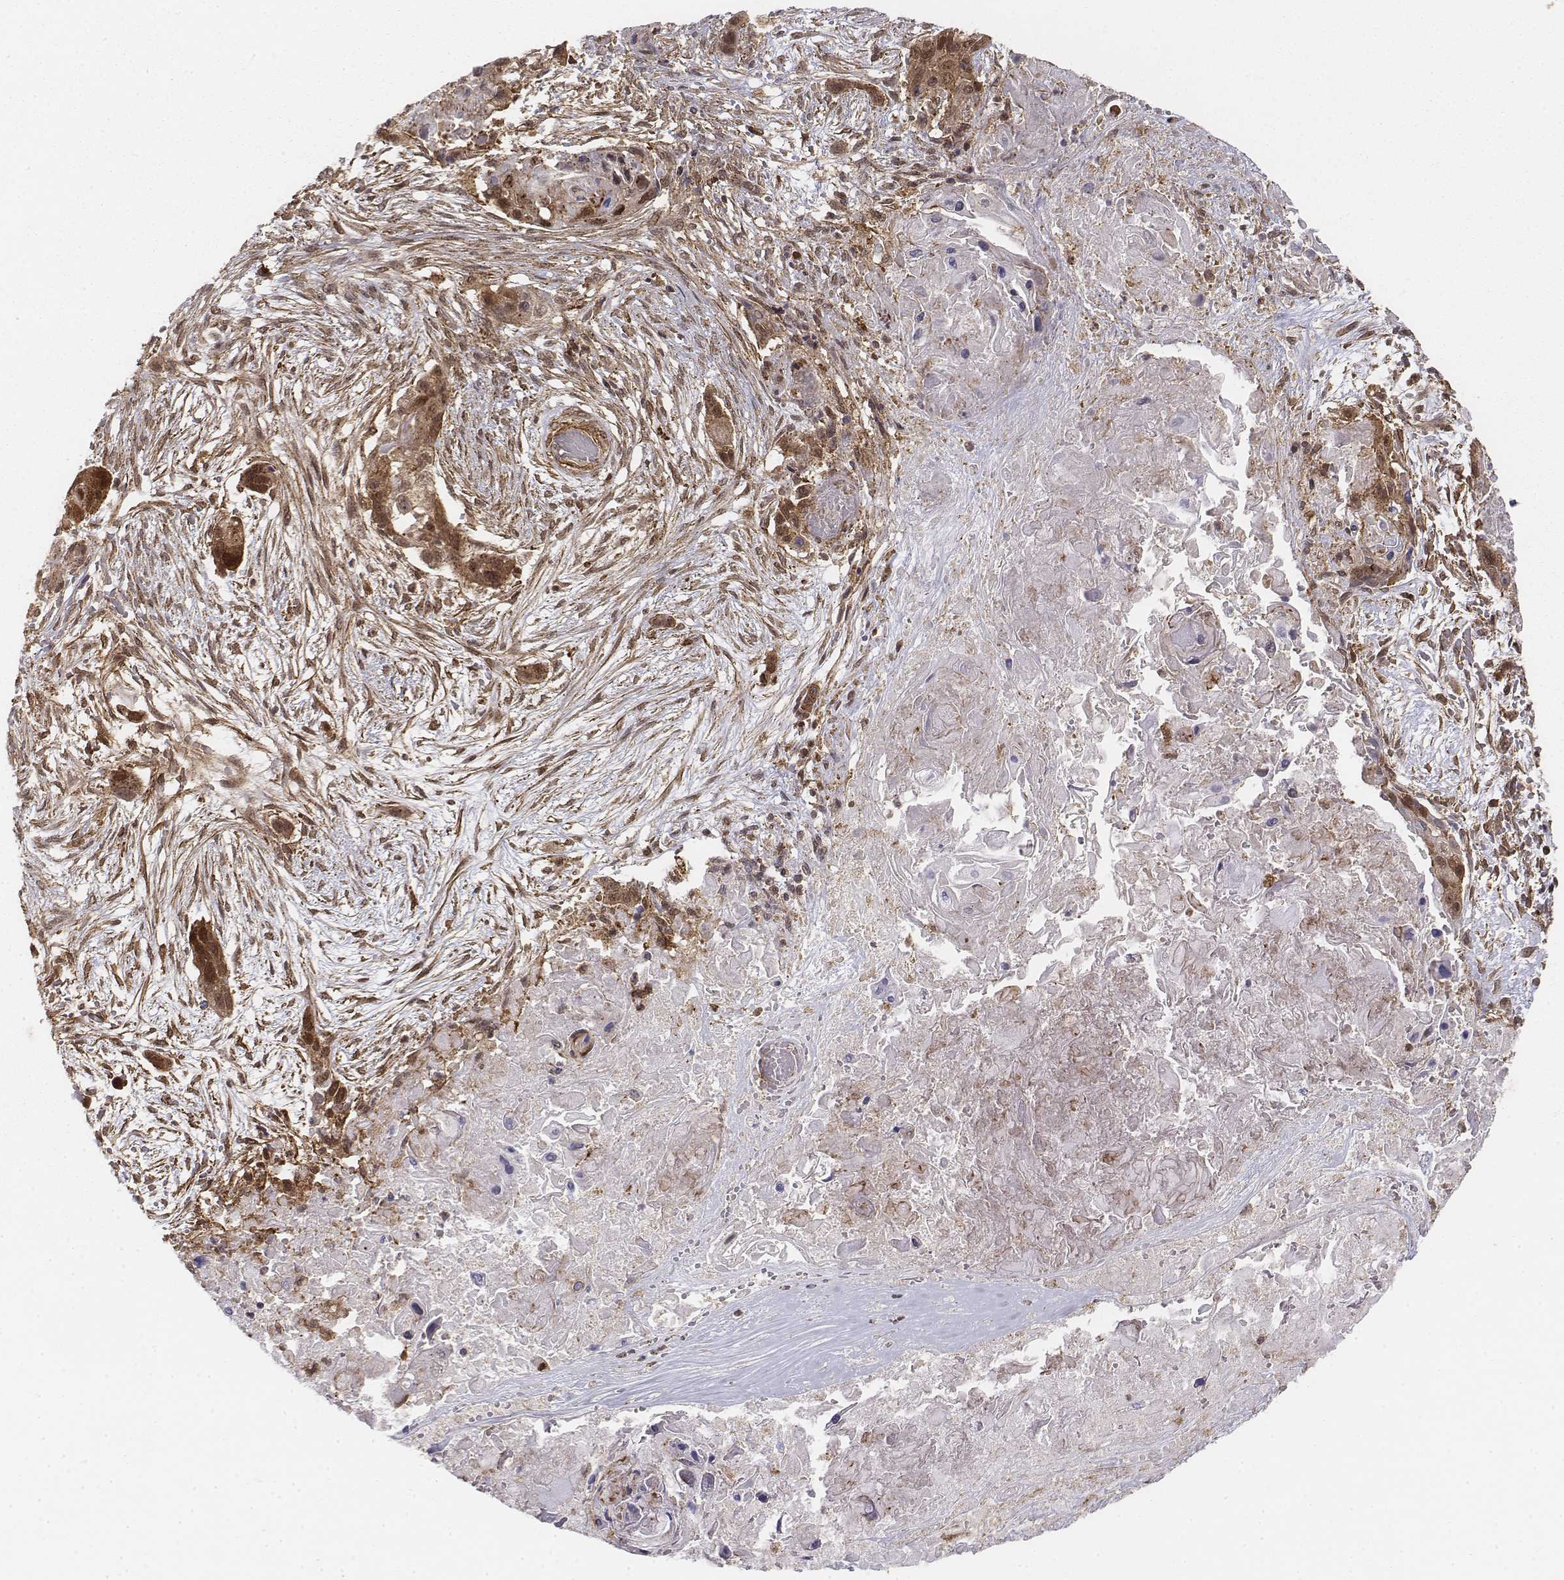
{"staining": {"intensity": "moderate", "quantity": ">75%", "location": "cytoplasmic/membranous,nuclear"}, "tissue": "lung cancer", "cell_type": "Tumor cells", "image_type": "cancer", "snomed": [{"axis": "morphology", "description": "Squamous cell carcinoma, NOS"}, {"axis": "topography", "description": "Lung"}], "caption": "Lung cancer tissue demonstrates moderate cytoplasmic/membranous and nuclear staining in about >75% of tumor cells, visualized by immunohistochemistry.", "gene": "ZFYVE19", "patient": {"sex": "male", "age": 69}}